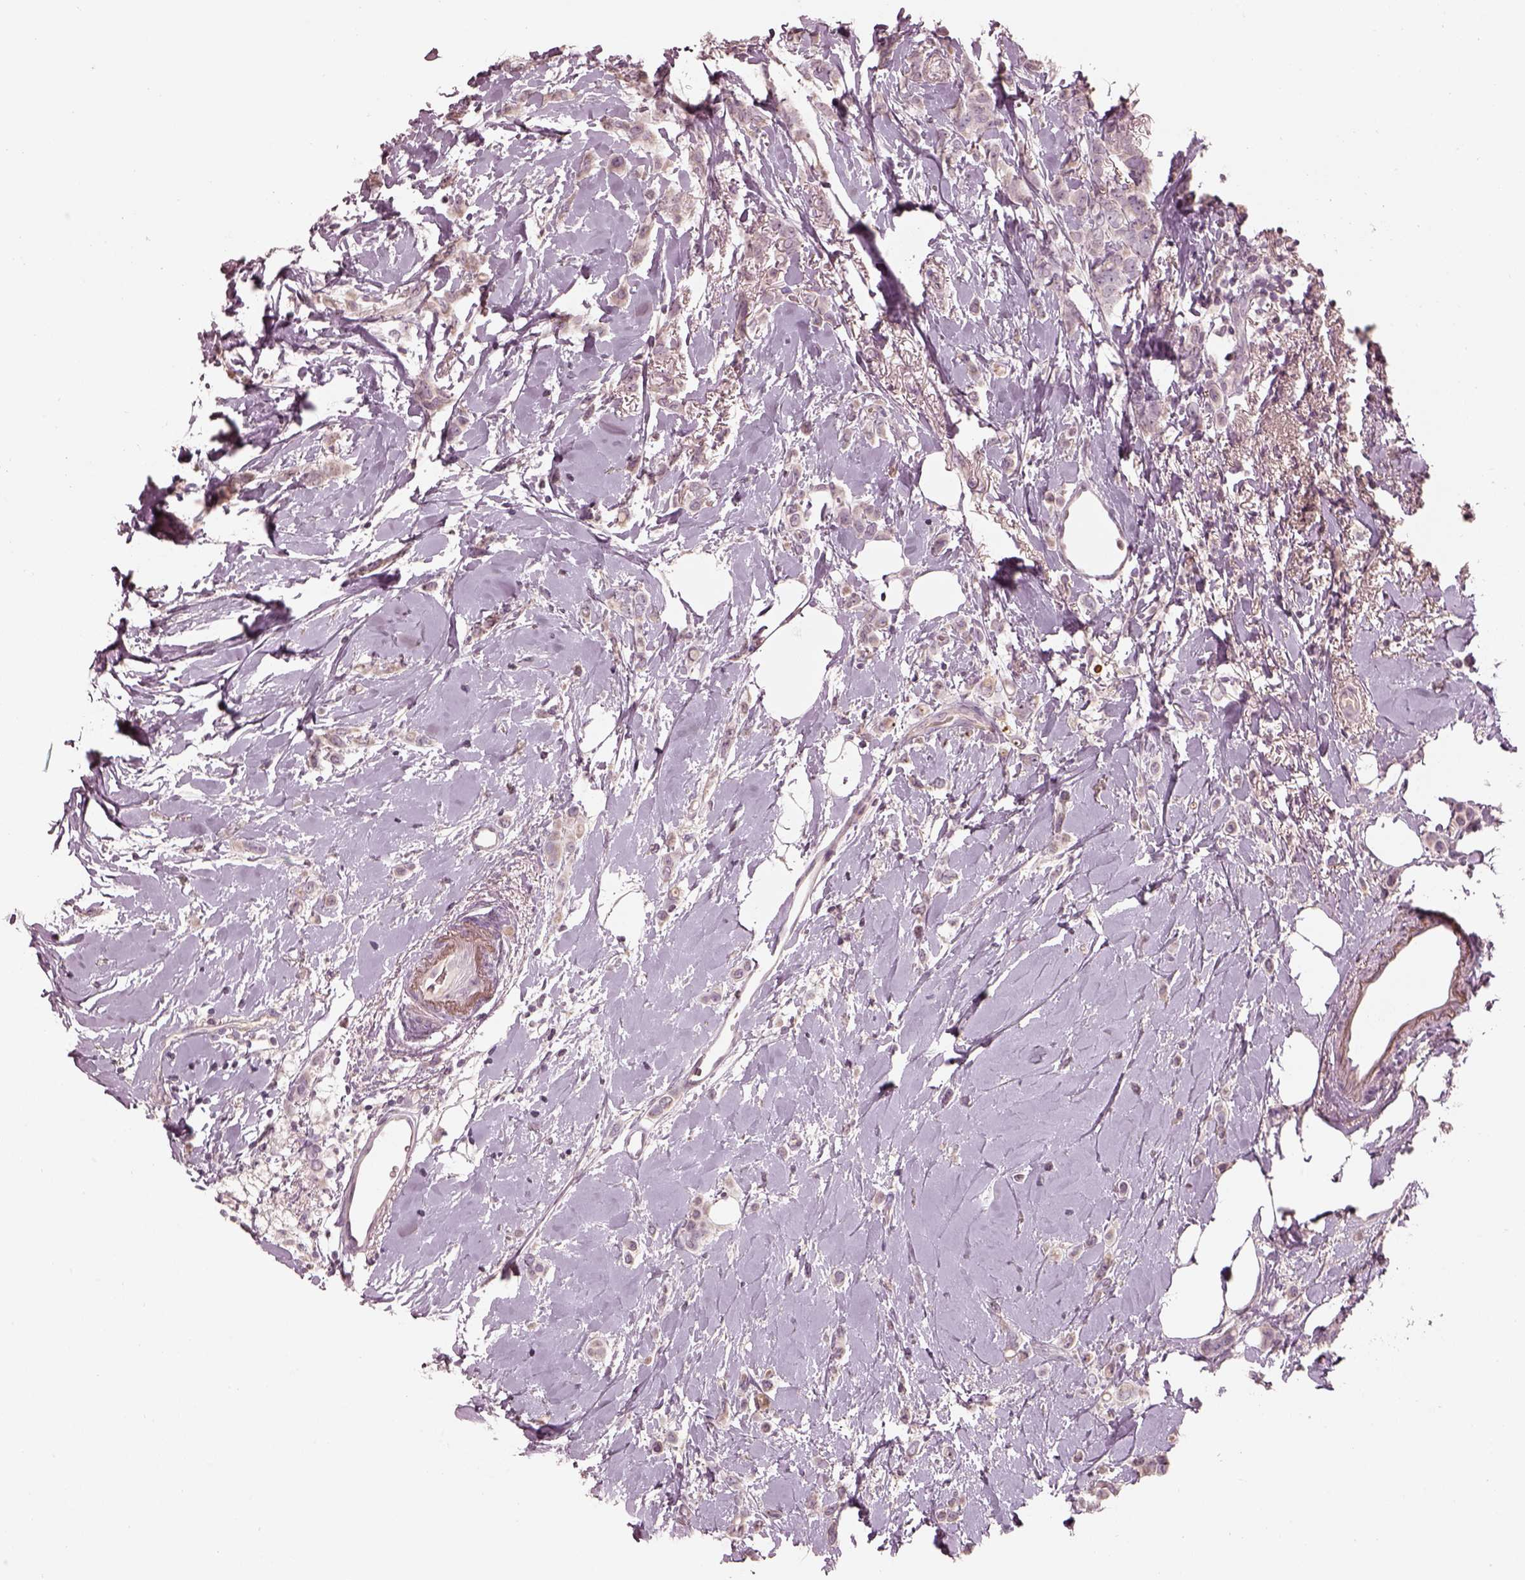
{"staining": {"intensity": "weak", "quantity": ">75%", "location": "cytoplasmic/membranous"}, "tissue": "breast cancer", "cell_type": "Tumor cells", "image_type": "cancer", "snomed": [{"axis": "morphology", "description": "Lobular carcinoma"}, {"axis": "topography", "description": "Breast"}], "caption": "A micrograph of human breast cancer (lobular carcinoma) stained for a protein reveals weak cytoplasmic/membranous brown staining in tumor cells.", "gene": "TLX3", "patient": {"sex": "female", "age": 66}}